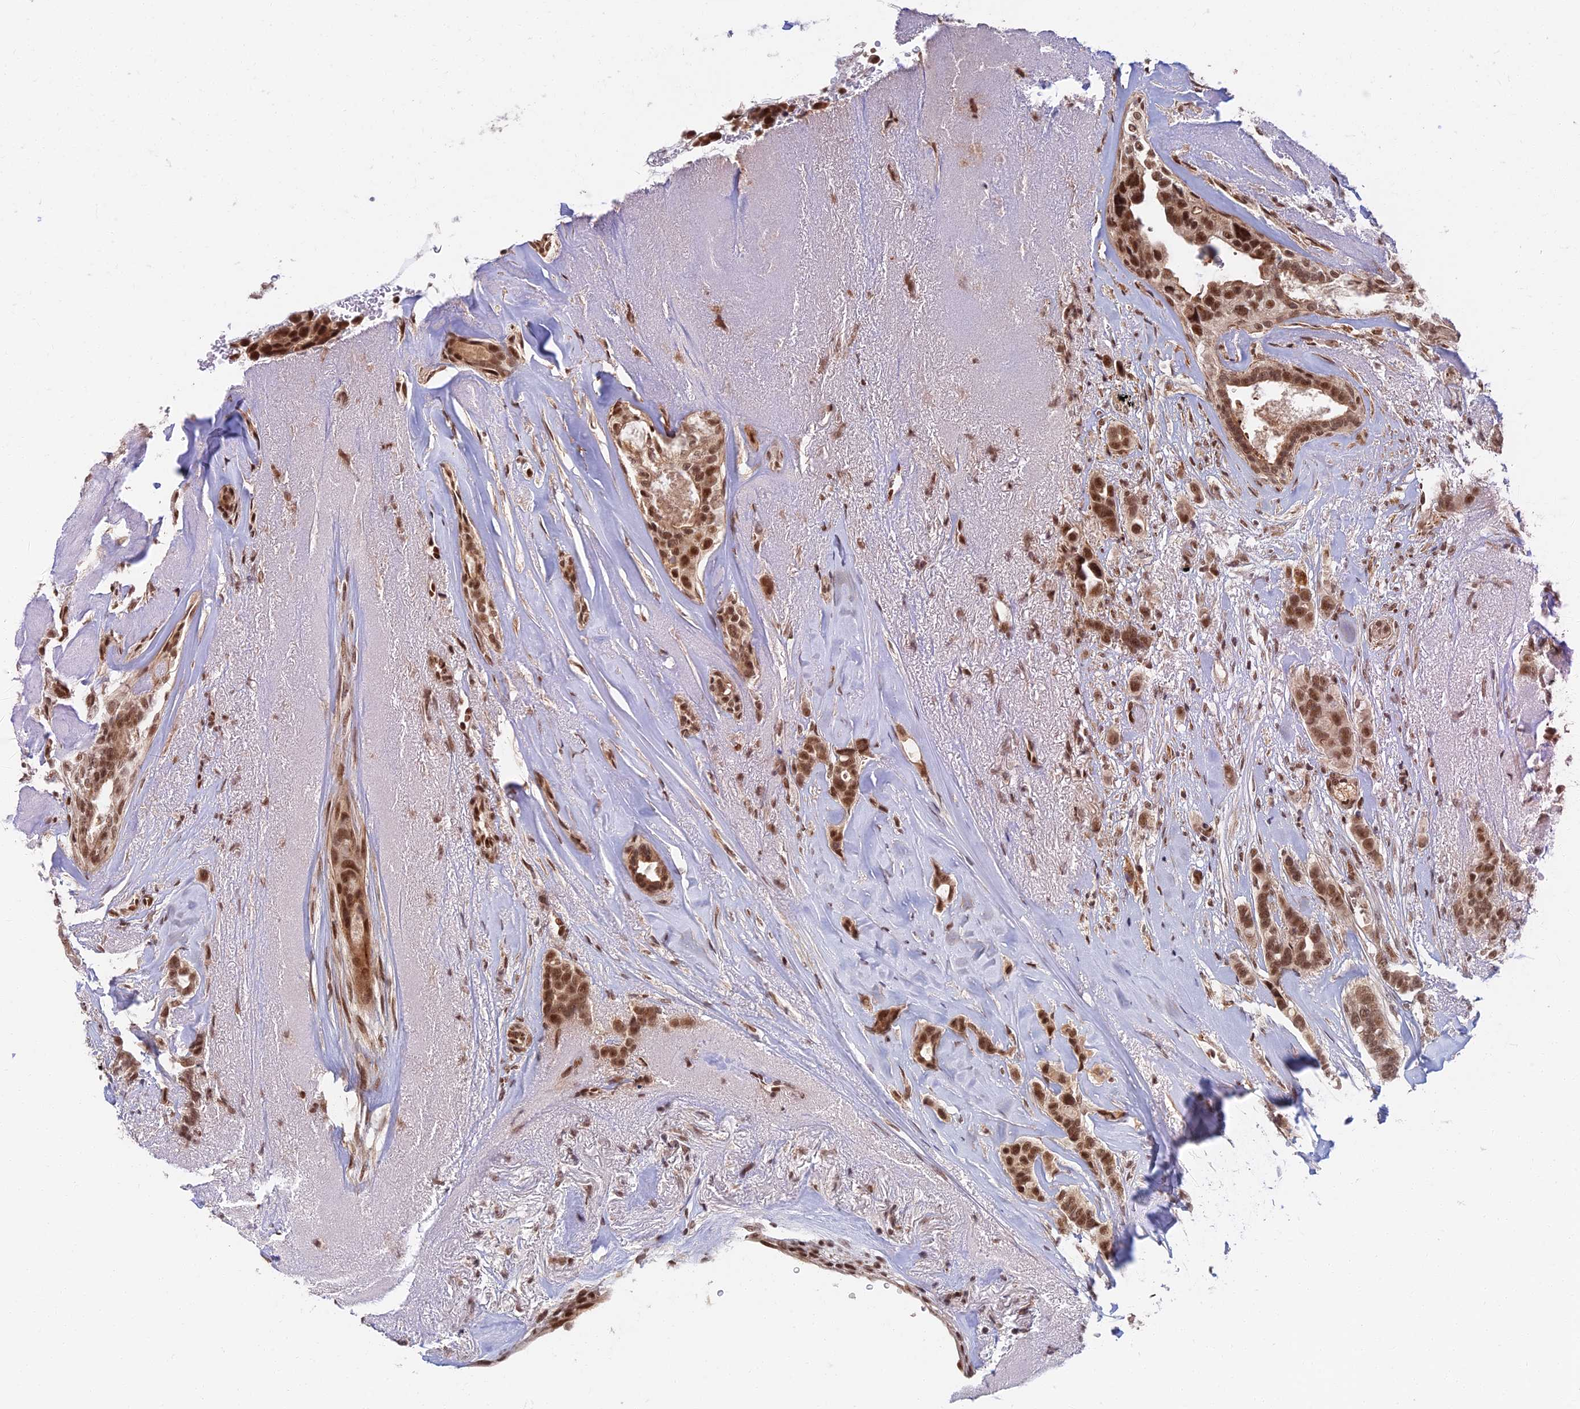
{"staining": {"intensity": "strong", "quantity": ">75%", "location": "nuclear"}, "tissue": "breast cancer", "cell_type": "Tumor cells", "image_type": "cancer", "snomed": [{"axis": "morphology", "description": "Lobular carcinoma"}, {"axis": "topography", "description": "Breast"}], "caption": "There is high levels of strong nuclear expression in tumor cells of breast cancer, as demonstrated by immunohistochemical staining (brown color).", "gene": "TCEA2", "patient": {"sex": "female", "age": 51}}